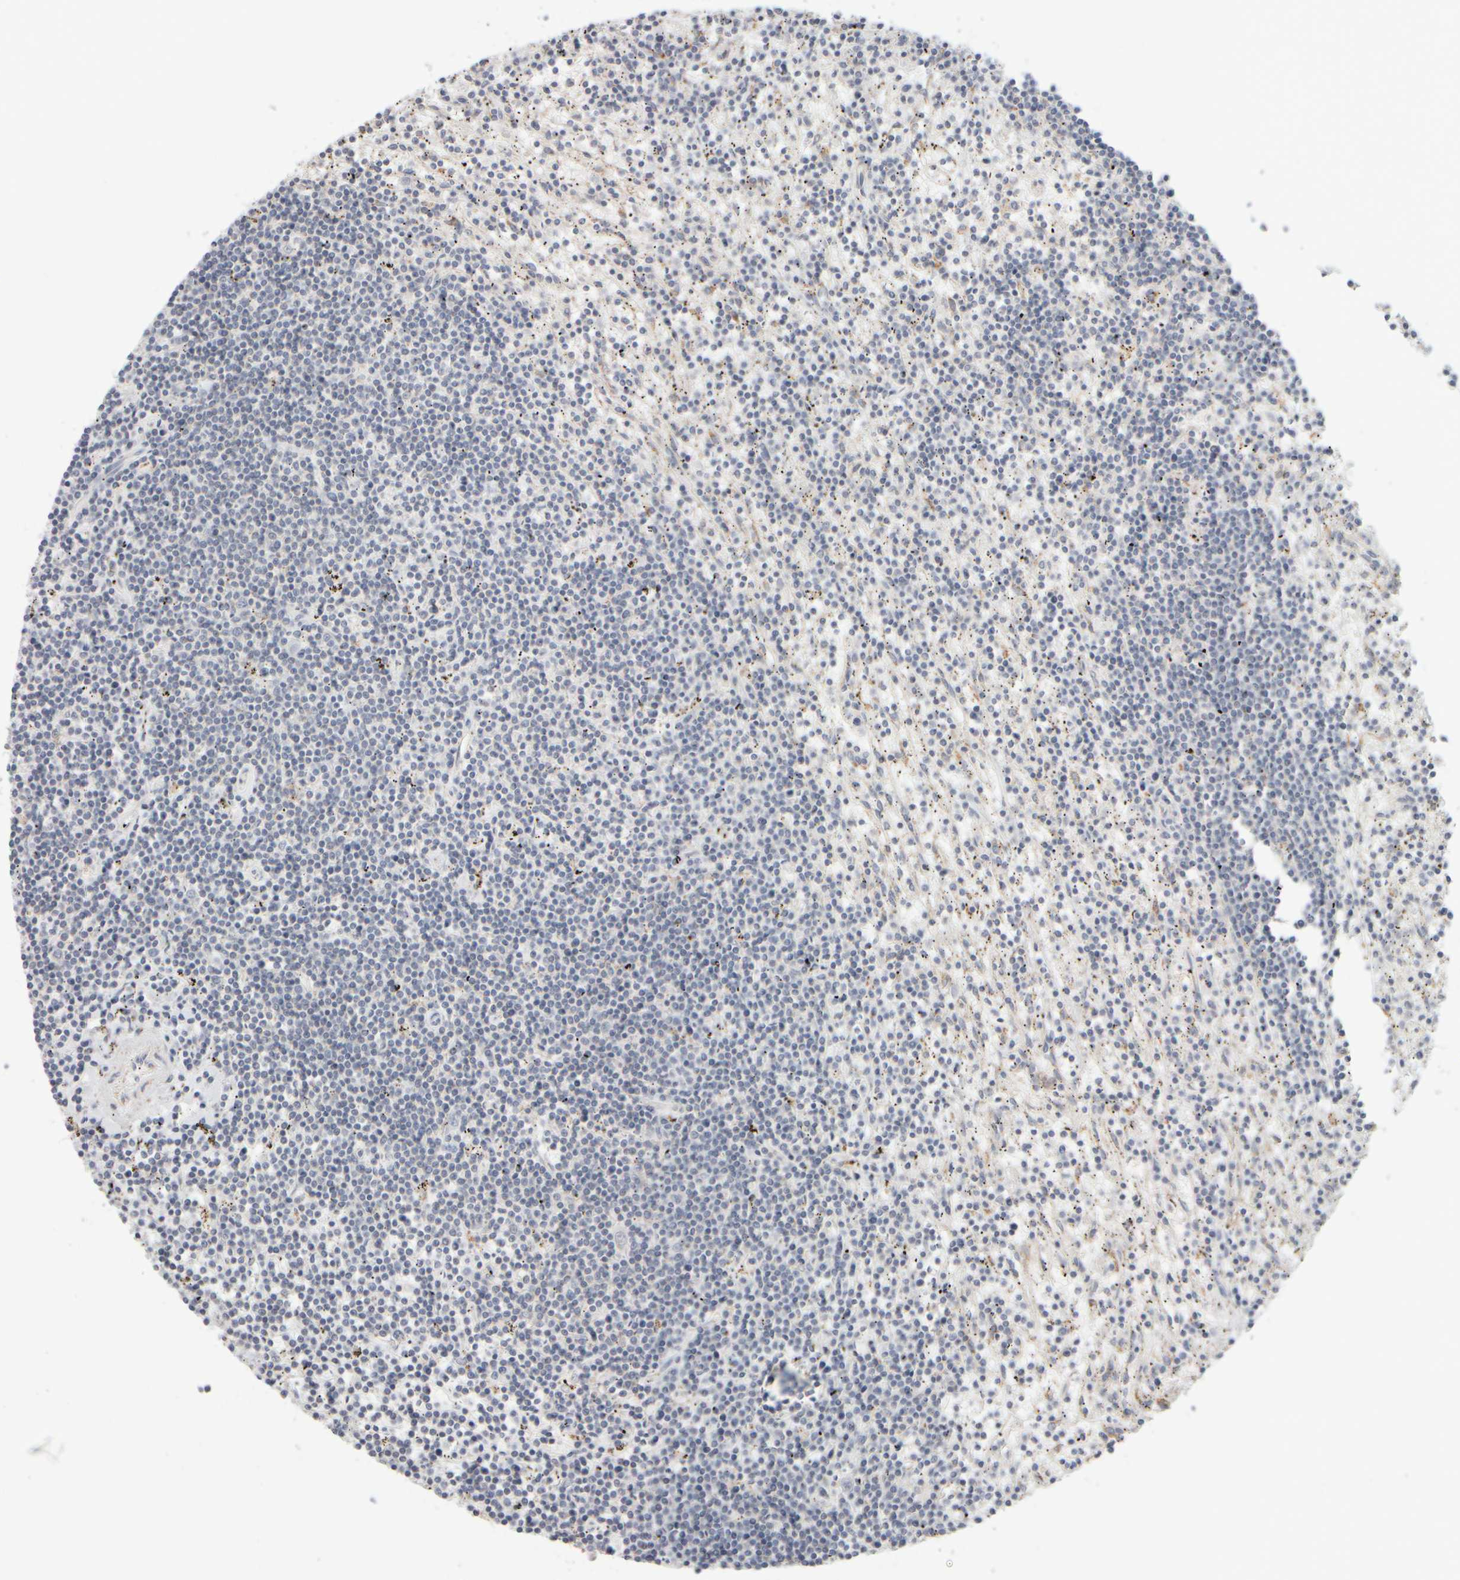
{"staining": {"intensity": "negative", "quantity": "none", "location": "none"}, "tissue": "lymphoma", "cell_type": "Tumor cells", "image_type": "cancer", "snomed": [{"axis": "morphology", "description": "Malignant lymphoma, non-Hodgkin's type, Low grade"}, {"axis": "topography", "description": "Spleen"}], "caption": "An immunohistochemistry (IHC) histopathology image of malignant lymphoma, non-Hodgkin's type (low-grade) is shown. There is no staining in tumor cells of malignant lymphoma, non-Hodgkin's type (low-grade).", "gene": "ZNF112", "patient": {"sex": "male", "age": 76}}